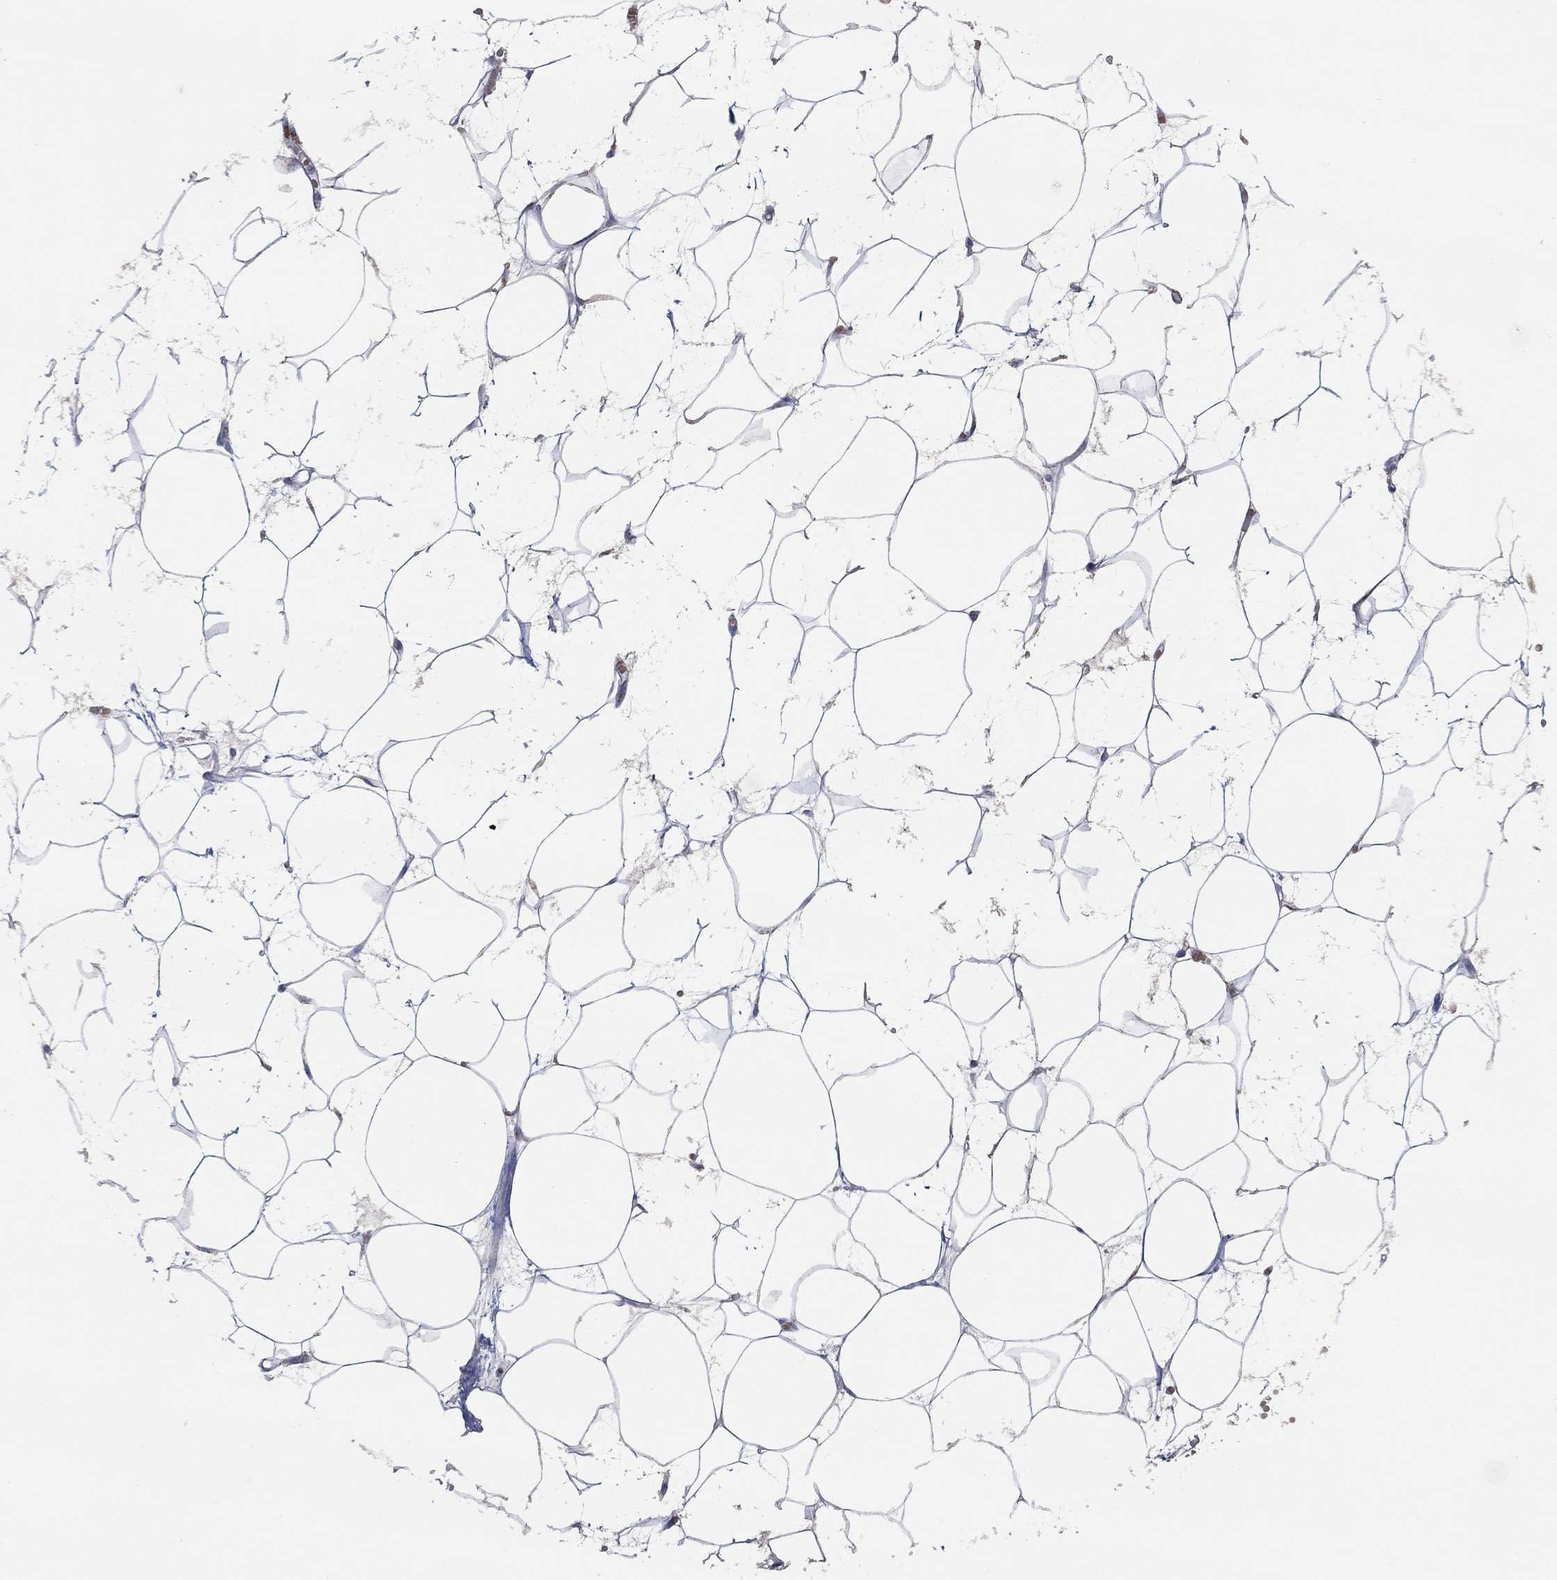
{"staining": {"intensity": "negative", "quantity": "none", "location": "none"}, "tissue": "adipose tissue", "cell_type": "Adipocytes", "image_type": "normal", "snomed": [{"axis": "morphology", "description": "Normal tissue, NOS"}, {"axis": "topography", "description": "Breast"}], "caption": "IHC of unremarkable human adipose tissue displays no staining in adipocytes. (DAB (3,3'-diaminobenzidine) immunohistochemistry visualized using brightfield microscopy, high magnification).", "gene": "GCAT", "patient": {"sex": "female", "age": 49}}